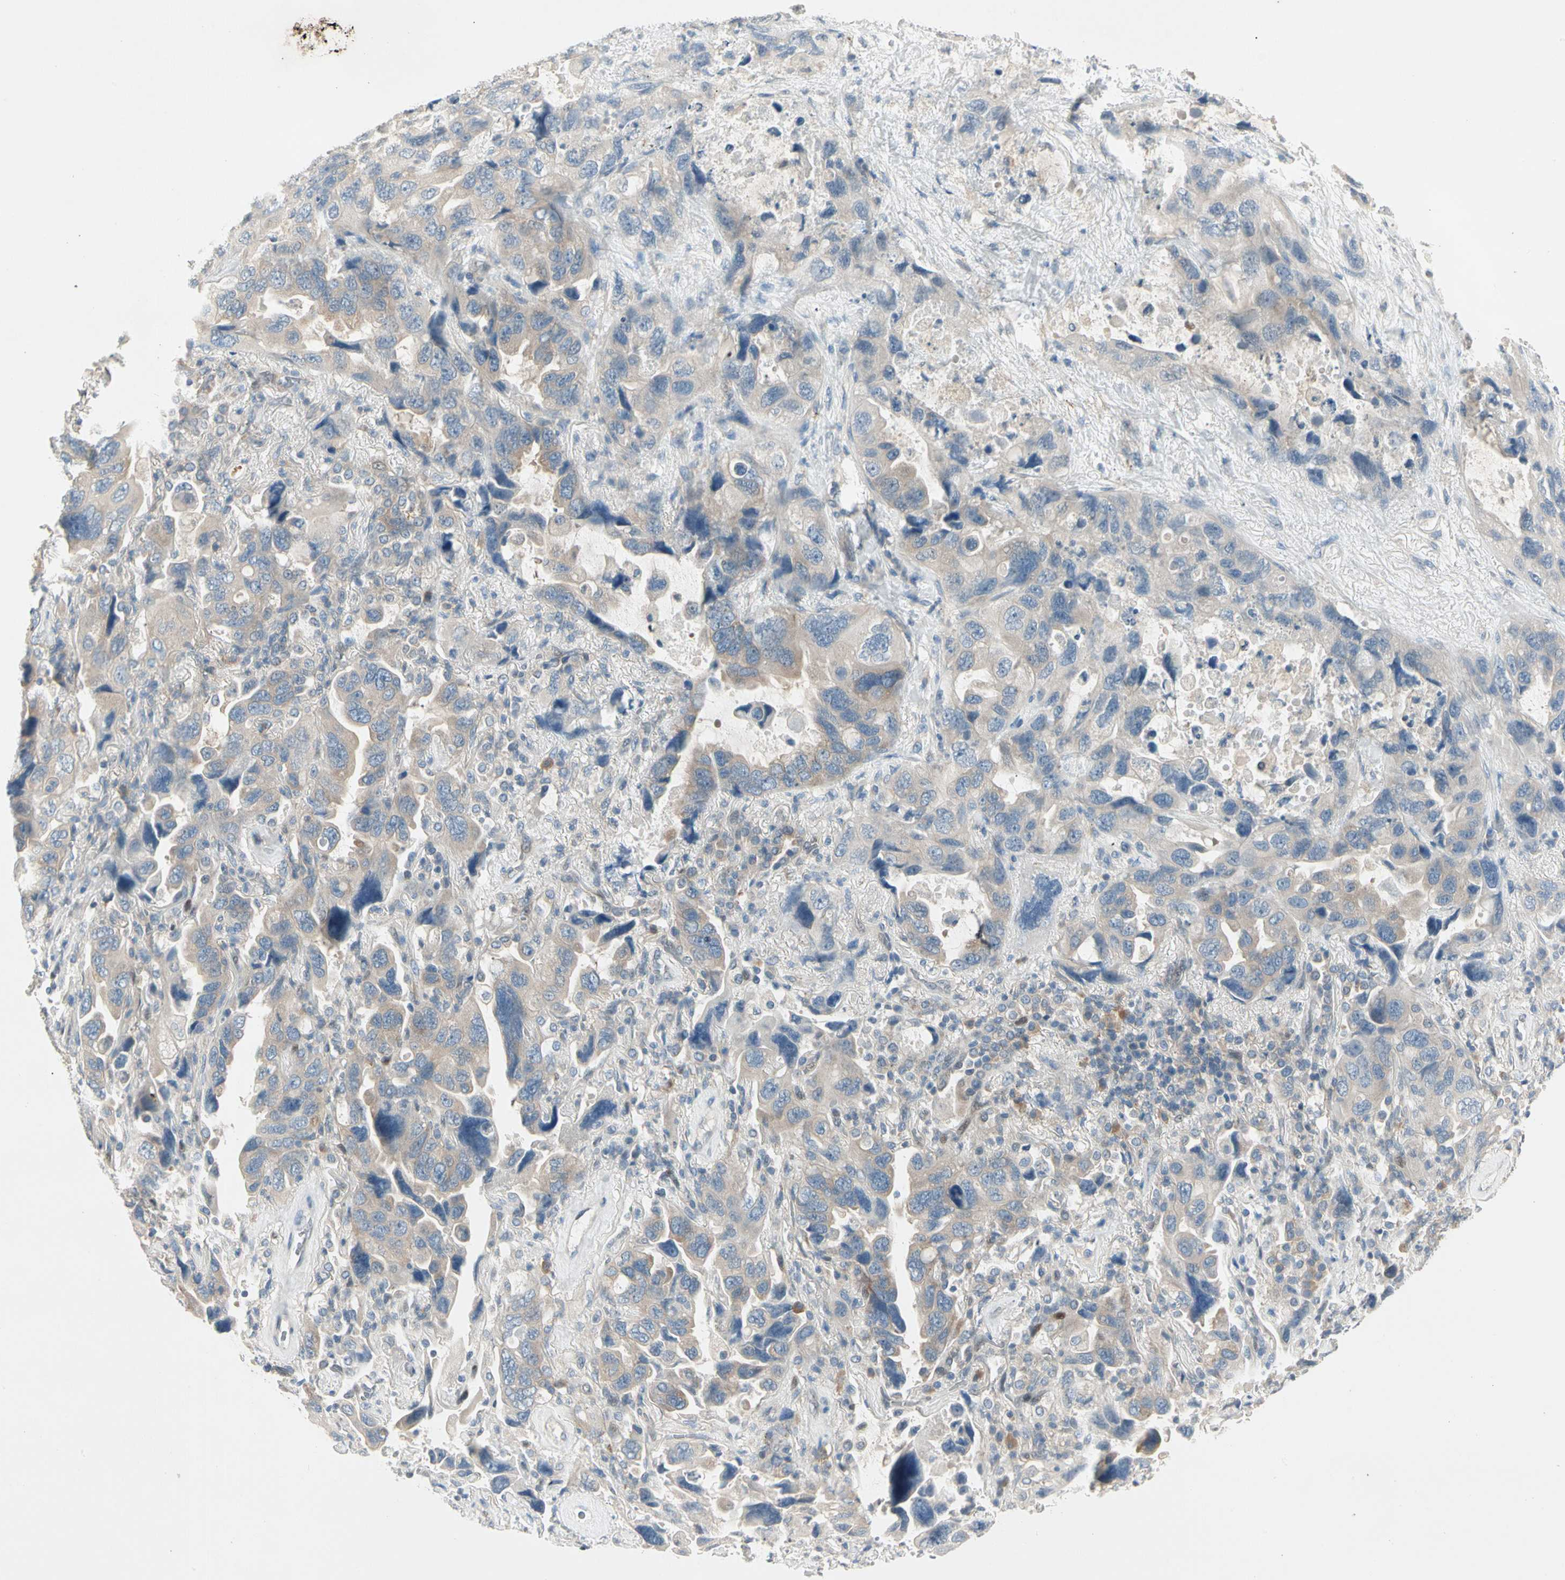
{"staining": {"intensity": "moderate", "quantity": "25%-75%", "location": "cytoplasmic/membranous"}, "tissue": "lung cancer", "cell_type": "Tumor cells", "image_type": "cancer", "snomed": [{"axis": "morphology", "description": "Squamous cell carcinoma, NOS"}, {"axis": "topography", "description": "Lung"}], "caption": "Protein expression analysis of squamous cell carcinoma (lung) reveals moderate cytoplasmic/membranous staining in approximately 25%-75% of tumor cells.", "gene": "IL1R1", "patient": {"sex": "female", "age": 73}}